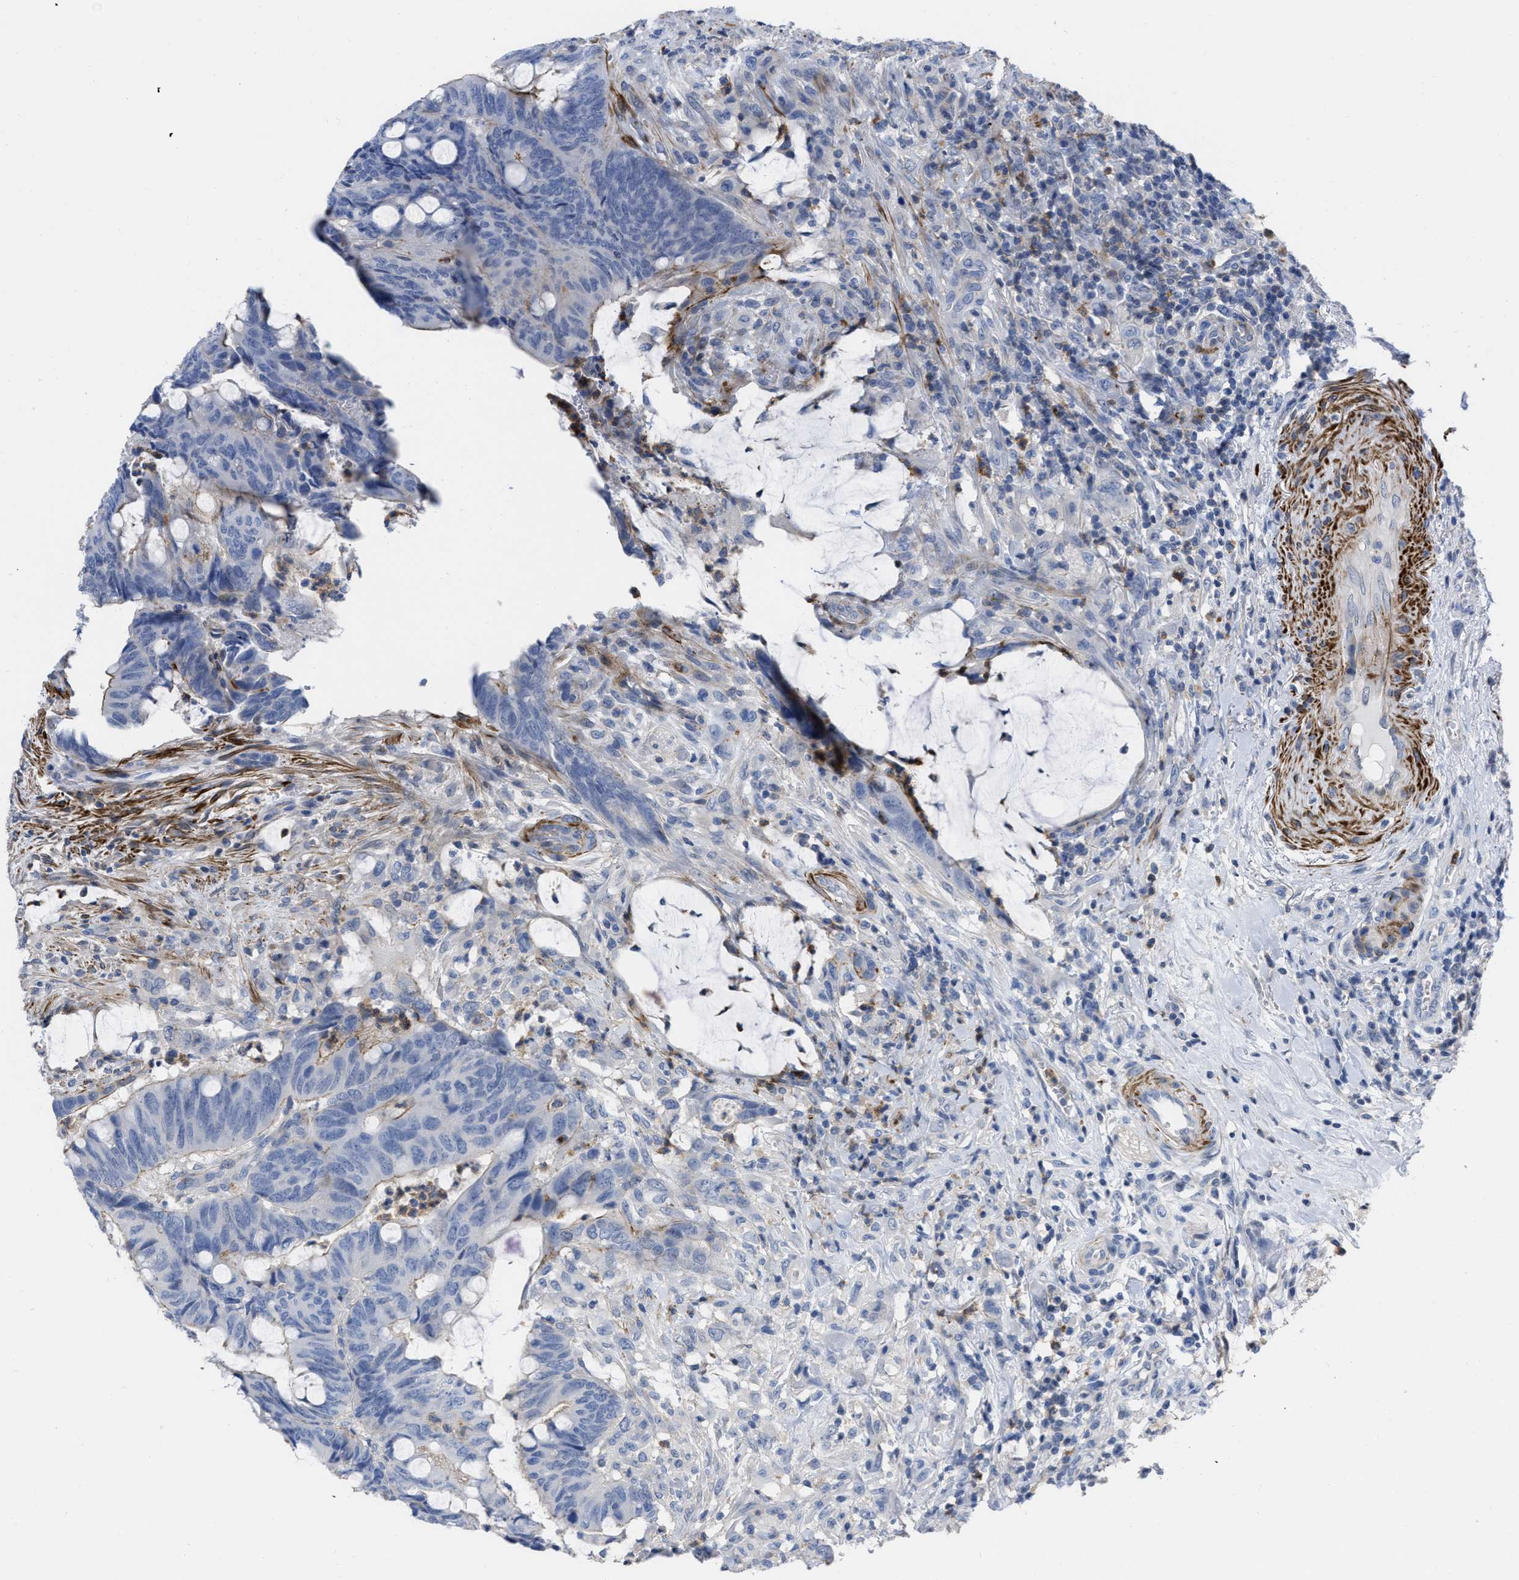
{"staining": {"intensity": "moderate", "quantity": "<25%", "location": "cytoplasmic/membranous"}, "tissue": "colorectal cancer", "cell_type": "Tumor cells", "image_type": "cancer", "snomed": [{"axis": "morphology", "description": "Normal tissue, NOS"}, {"axis": "morphology", "description": "Adenocarcinoma, NOS"}, {"axis": "topography", "description": "Rectum"}, {"axis": "topography", "description": "Peripheral nerve tissue"}], "caption": "Protein expression analysis of colorectal cancer (adenocarcinoma) reveals moderate cytoplasmic/membranous staining in approximately <25% of tumor cells. The protein of interest is stained brown, and the nuclei are stained in blue (DAB IHC with brightfield microscopy, high magnification).", "gene": "PRMT2", "patient": {"sex": "male", "age": 92}}